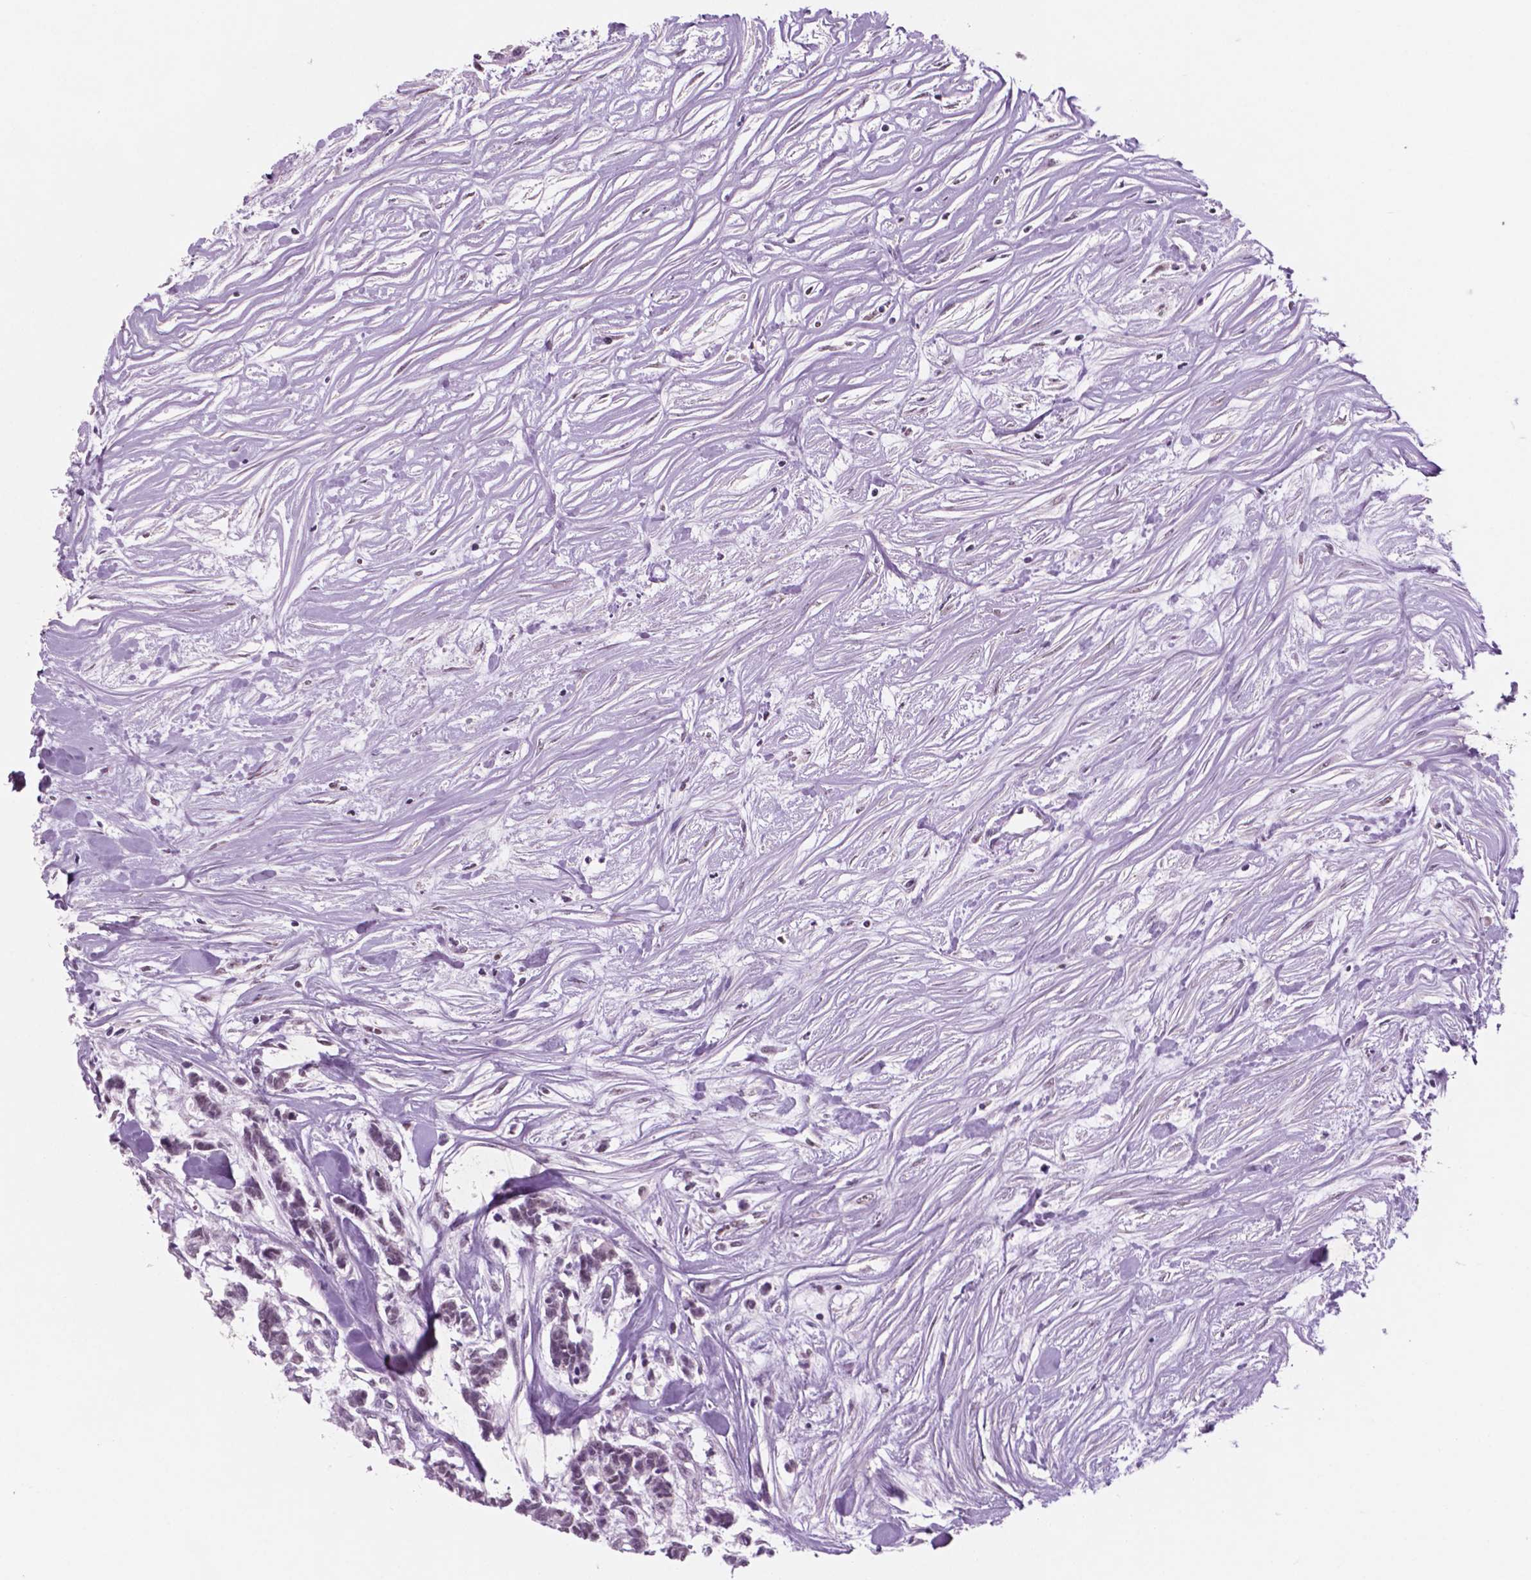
{"staining": {"intensity": "weak", "quantity": "<25%", "location": "nuclear"}, "tissue": "carcinoid", "cell_type": "Tumor cells", "image_type": "cancer", "snomed": [{"axis": "morphology", "description": "Carcinoid, malignant, NOS"}, {"axis": "topography", "description": "Kidney"}], "caption": "Immunohistochemical staining of malignant carcinoid reveals no significant expression in tumor cells.", "gene": "CTR9", "patient": {"sex": "female", "age": 41}}